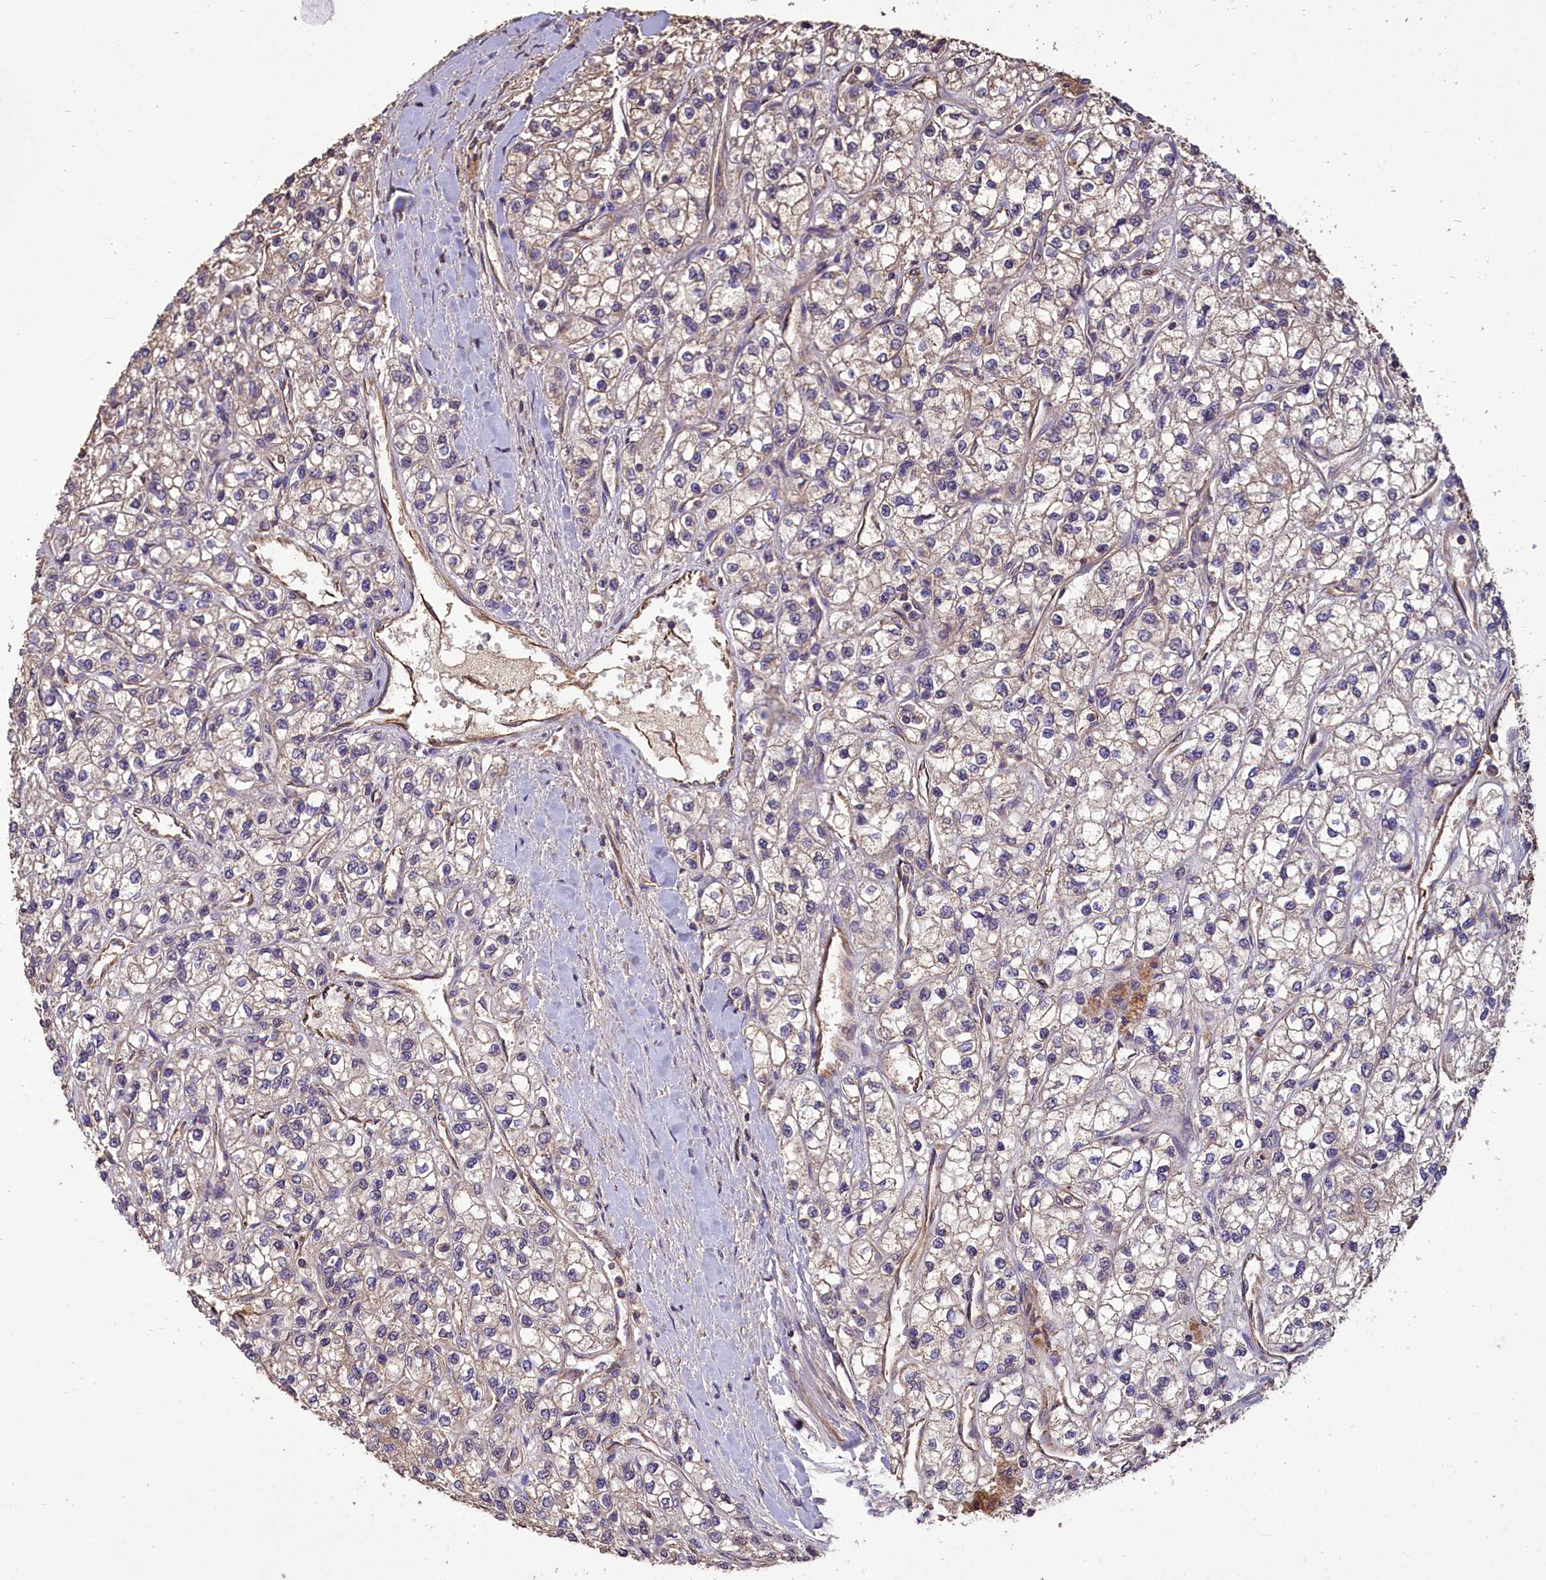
{"staining": {"intensity": "negative", "quantity": "none", "location": "none"}, "tissue": "renal cancer", "cell_type": "Tumor cells", "image_type": "cancer", "snomed": [{"axis": "morphology", "description": "Adenocarcinoma, NOS"}, {"axis": "topography", "description": "Kidney"}], "caption": "Immunohistochemistry image of renal cancer stained for a protein (brown), which exhibits no positivity in tumor cells.", "gene": "TTLL10", "patient": {"sex": "male", "age": 80}}